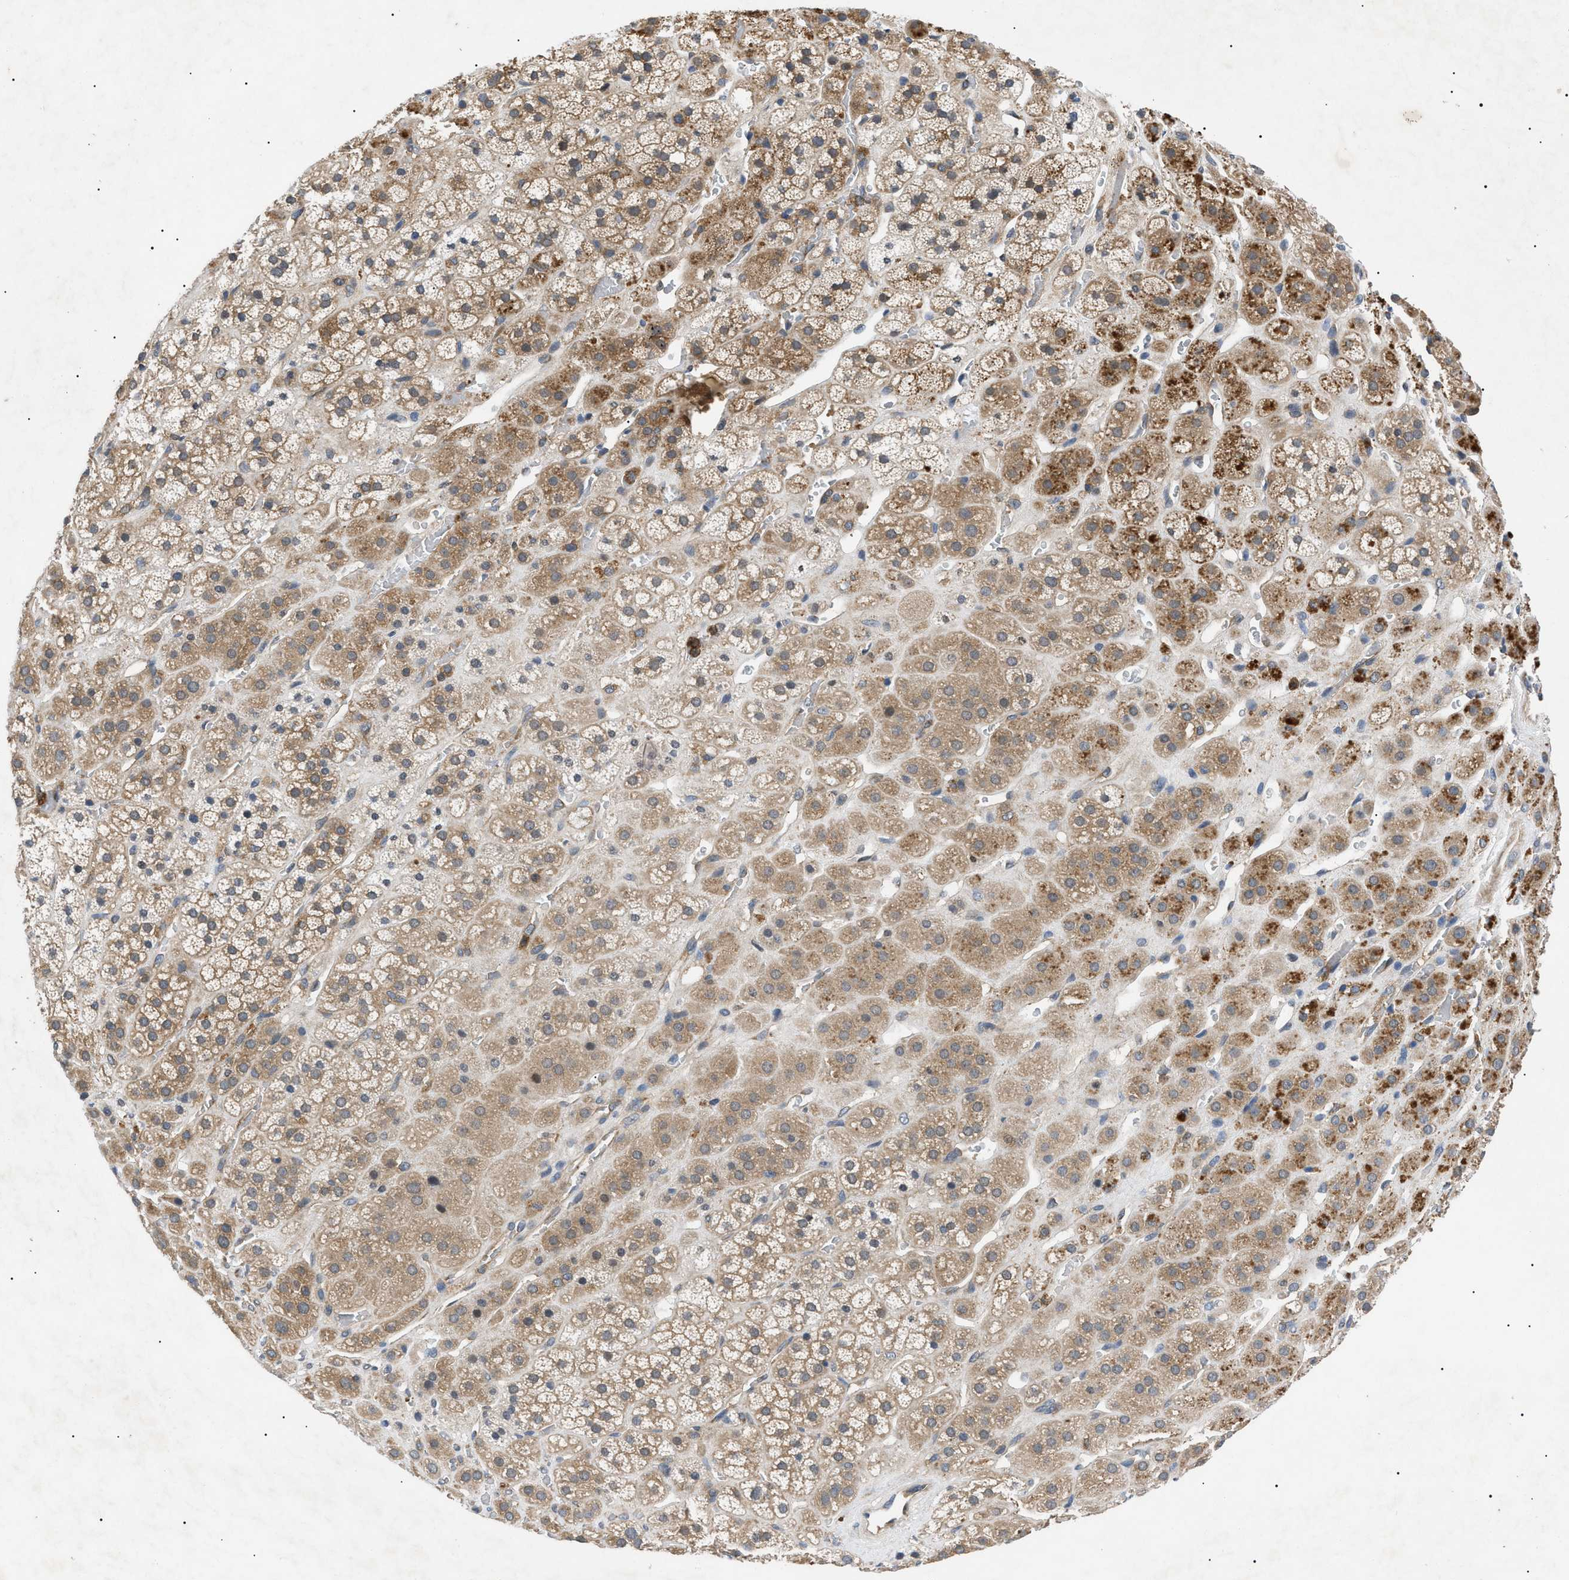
{"staining": {"intensity": "weak", "quantity": ">75%", "location": "cytoplasmic/membranous"}, "tissue": "adrenal gland", "cell_type": "Glandular cells", "image_type": "normal", "snomed": [{"axis": "morphology", "description": "Normal tissue, NOS"}, {"axis": "topography", "description": "Adrenal gland"}], "caption": "Brown immunohistochemical staining in unremarkable human adrenal gland reveals weak cytoplasmic/membranous expression in approximately >75% of glandular cells. (DAB (3,3'-diaminobenzidine) IHC with brightfield microscopy, high magnification).", "gene": "RIPK1", "patient": {"sex": "male", "age": 56}}